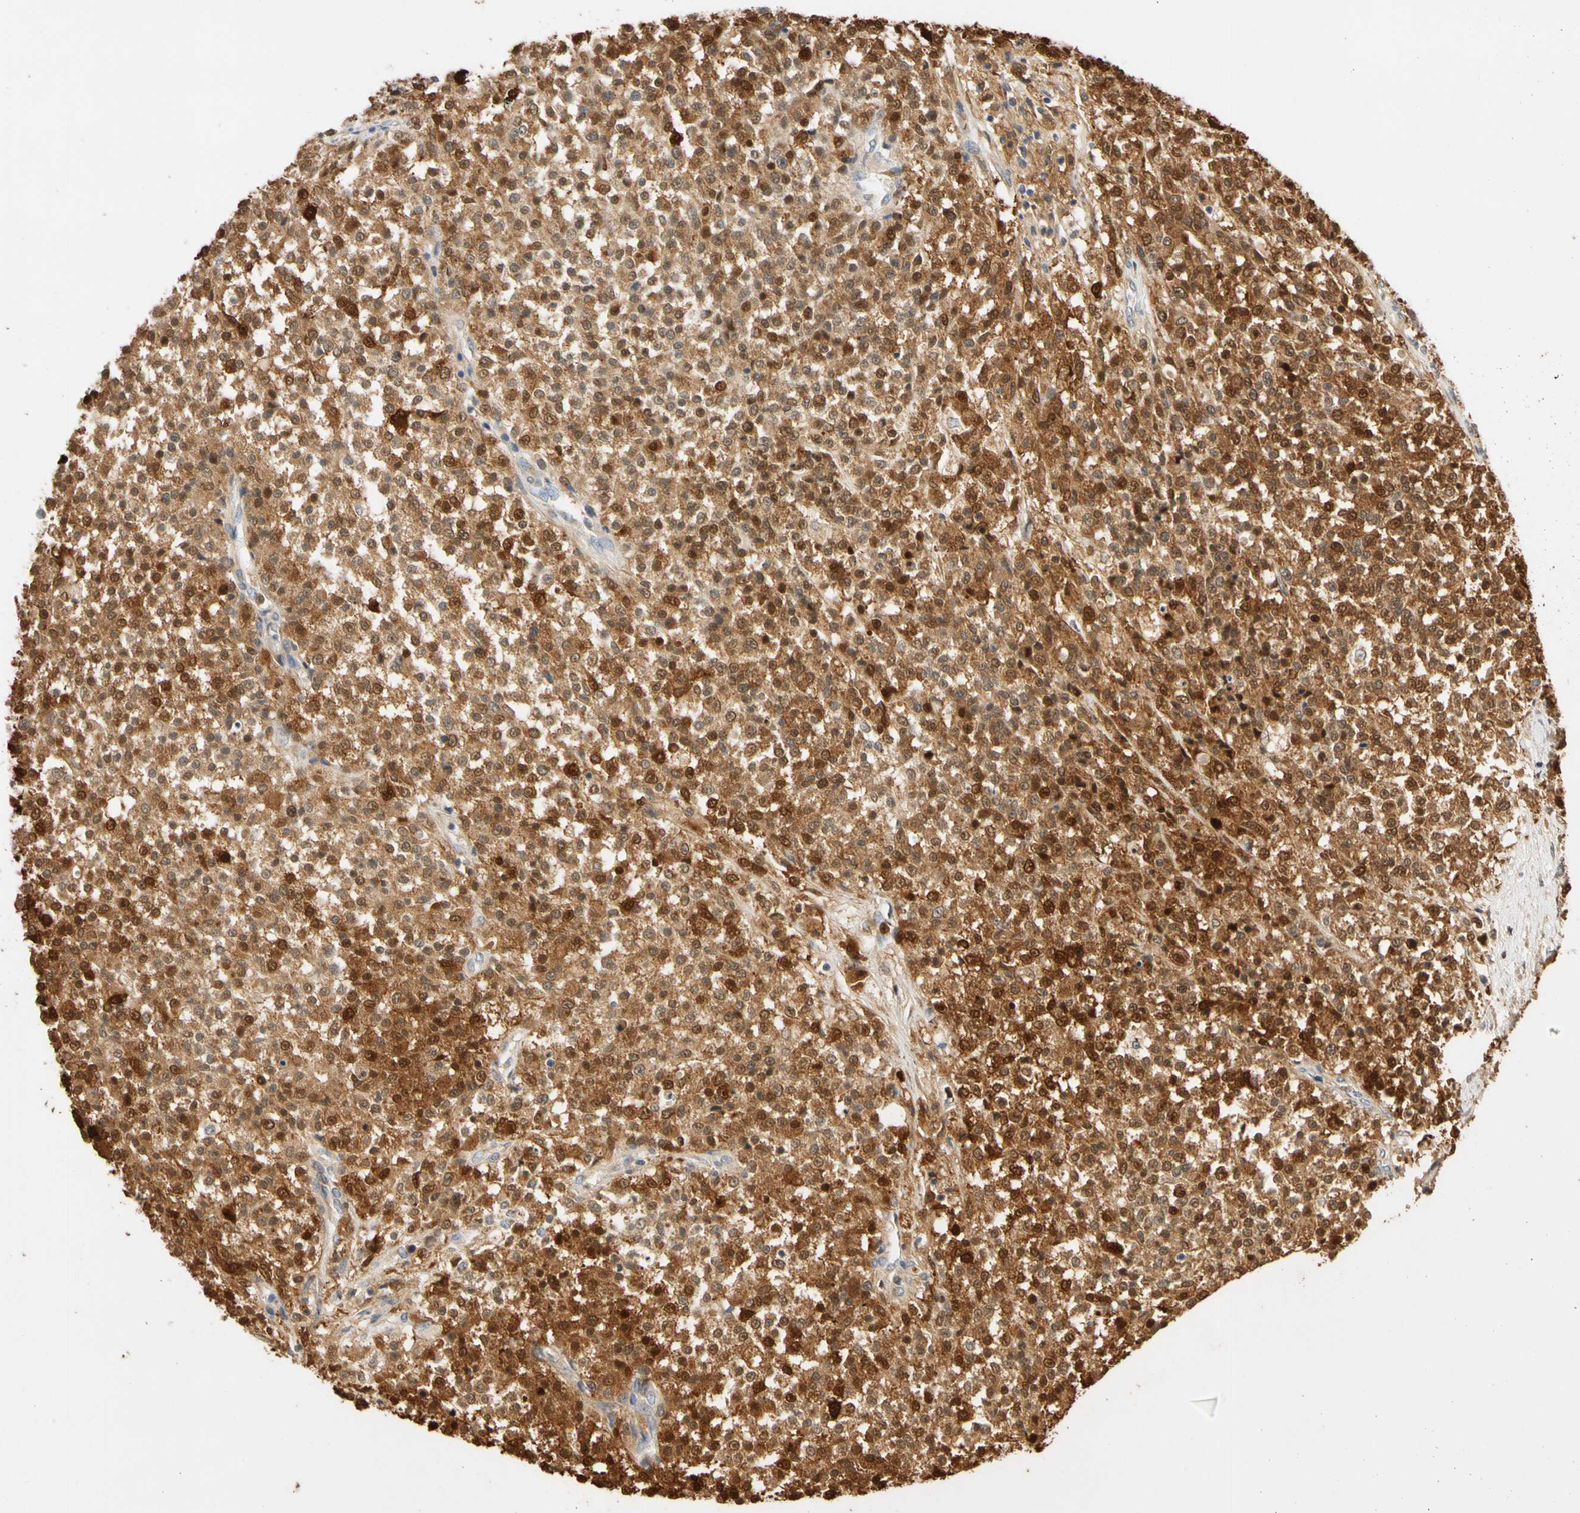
{"staining": {"intensity": "strong", "quantity": ">75%", "location": "cytoplasmic/membranous,nuclear"}, "tissue": "testis cancer", "cell_type": "Tumor cells", "image_type": "cancer", "snomed": [{"axis": "morphology", "description": "Seminoma, NOS"}, {"axis": "topography", "description": "Testis"}], "caption": "Strong cytoplasmic/membranous and nuclear positivity for a protein is seen in about >75% of tumor cells of testis cancer (seminoma) using immunohistochemistry (IHC).", "gene": "GPSM2", "patient": {"sex": "male", "age": 59}}